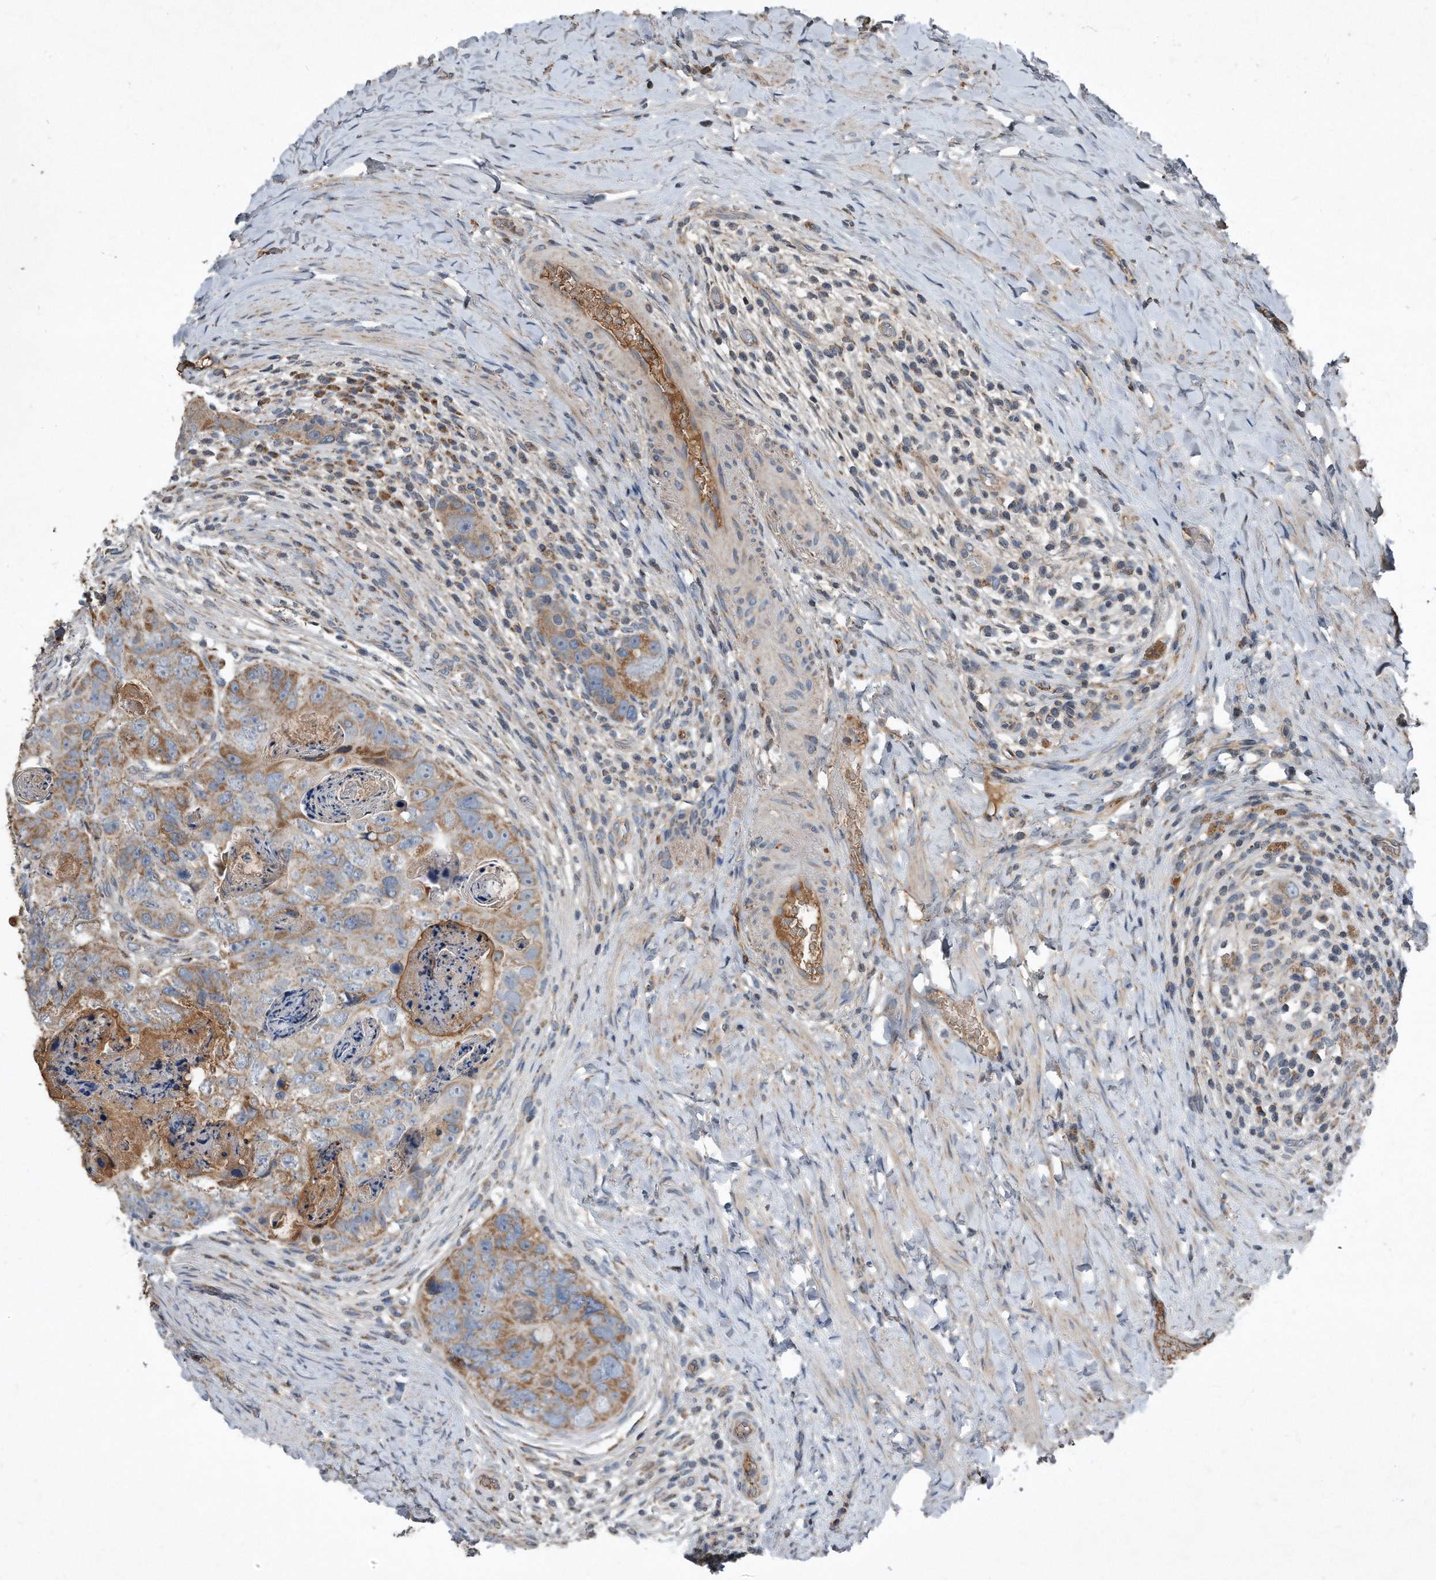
{"staining": {"intensity": "moderate", "quantity": ">75%", "location": "cytoplasmic/membranous"}, "tissue": "colorectal cancer", "cell_type": "Tumor cells", "image_type": "cancer", "snomed": [{"axis": "morphology", "description": "Adenocarcinoma, NOS"}, {"axis": "topography", "description": "Rectum"}], "caption": "The micrograph displays staining of colorectal cancer (adenocarcinoma), revealing moderate cytoplasmic/membranous protein expression (brown color) within tumor cells. (IHC, brightfield microscopy, high magnification).", "gene": "SDHA", "patient": {"sex": "male", "age": 59}}